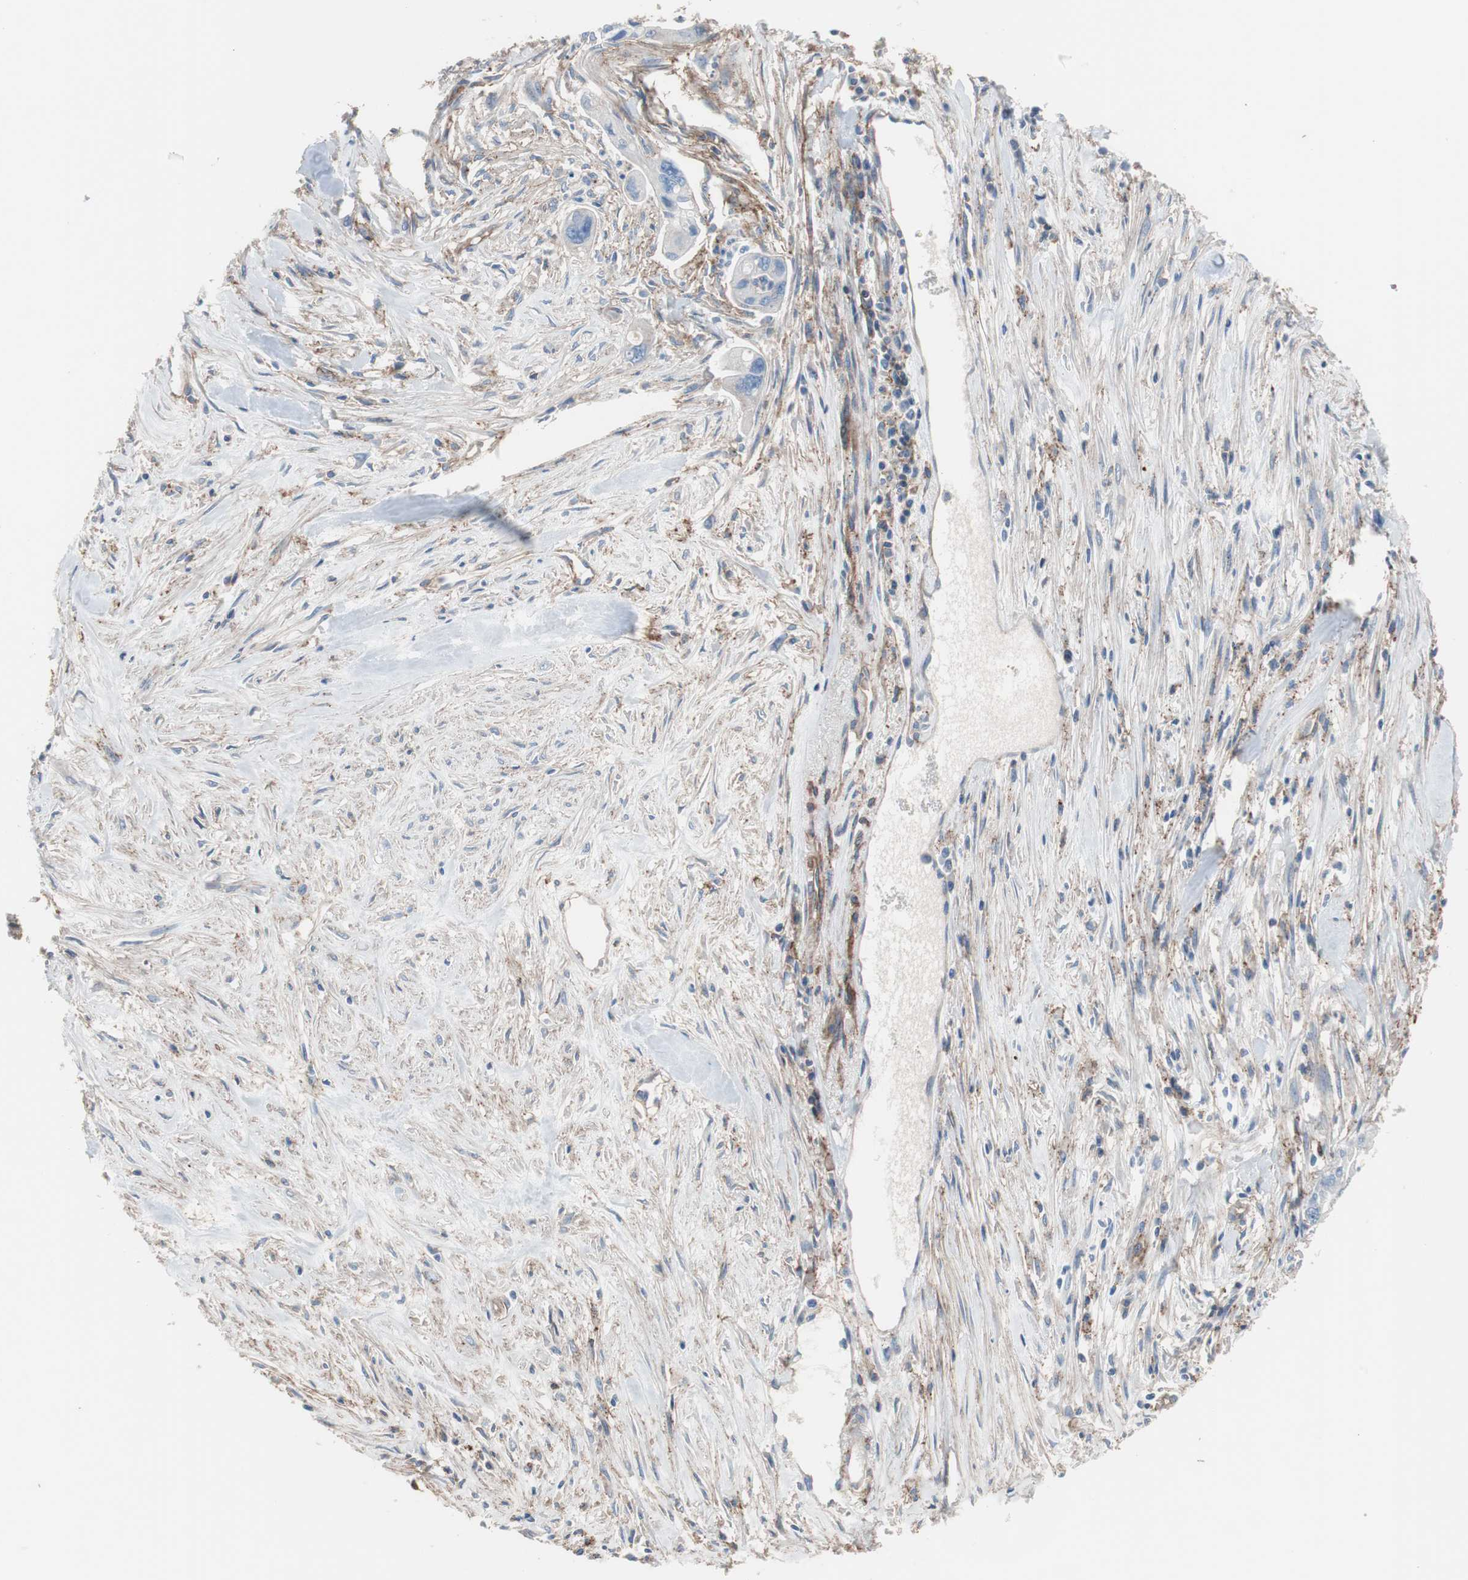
{"staining": {"intensity": "negative", "quantity": "none", "location": "none"}, "tissue": "pancreatic cancer", "cell_type": "Tumor cells", "image_type": "cancer", "snomed": [{"axis": "morphology", "description": "Adenocarcinoma, NOS"}, {"axis": "topography", "description": "Pancreas"}], "caption": "Immunohistochemistry image of neoplastic tissue: human adenocarcinoma (pancreatic) stained with DAB (3,3'-diaminobenzidine) demonstrates no significant protein expression in tumor cells.", "gene": "CD81", "patient": {"sex": "male", "age": 70}}